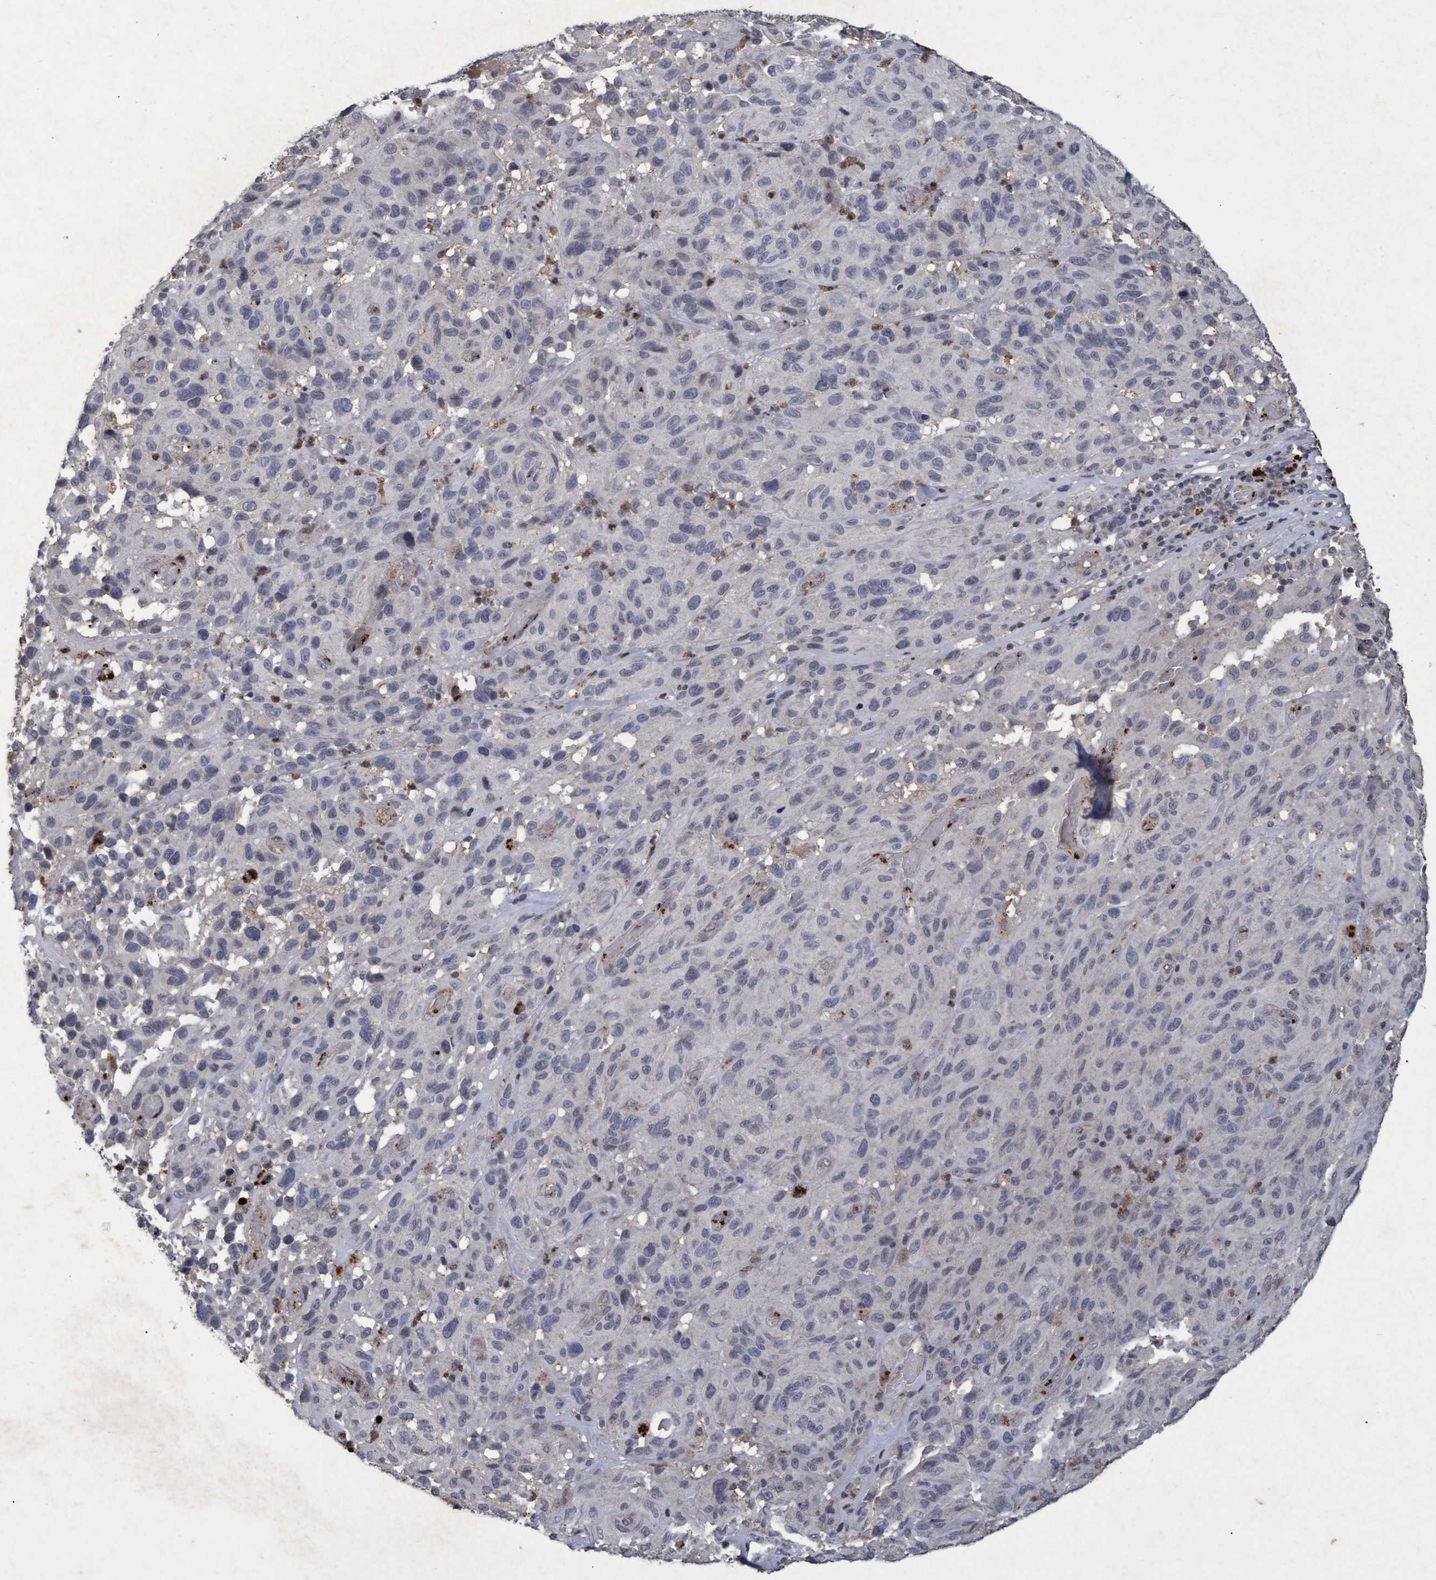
{"staining": {"intensity": "negative", "quantity": "none", "location": "none"}, "tissue": "melanoma", "cell_type": "Tumor cells", "image_type": "cancer", "snomed": [{"axis": "morphology", "description": "Malignant melanoma, NOS"}, {"axis": "topography", "description": "Skin"}], "caption": "Malignant melanoma was stained to show a protein in brown. There is no significant positivity in tumor cells. (DAB (3,3'-diaminobenzidine) immunohistochemistry (IHC) with hematoxylin counter stain).", "gene": "GALC", "patient": {"sex": "male", "age": 66}}